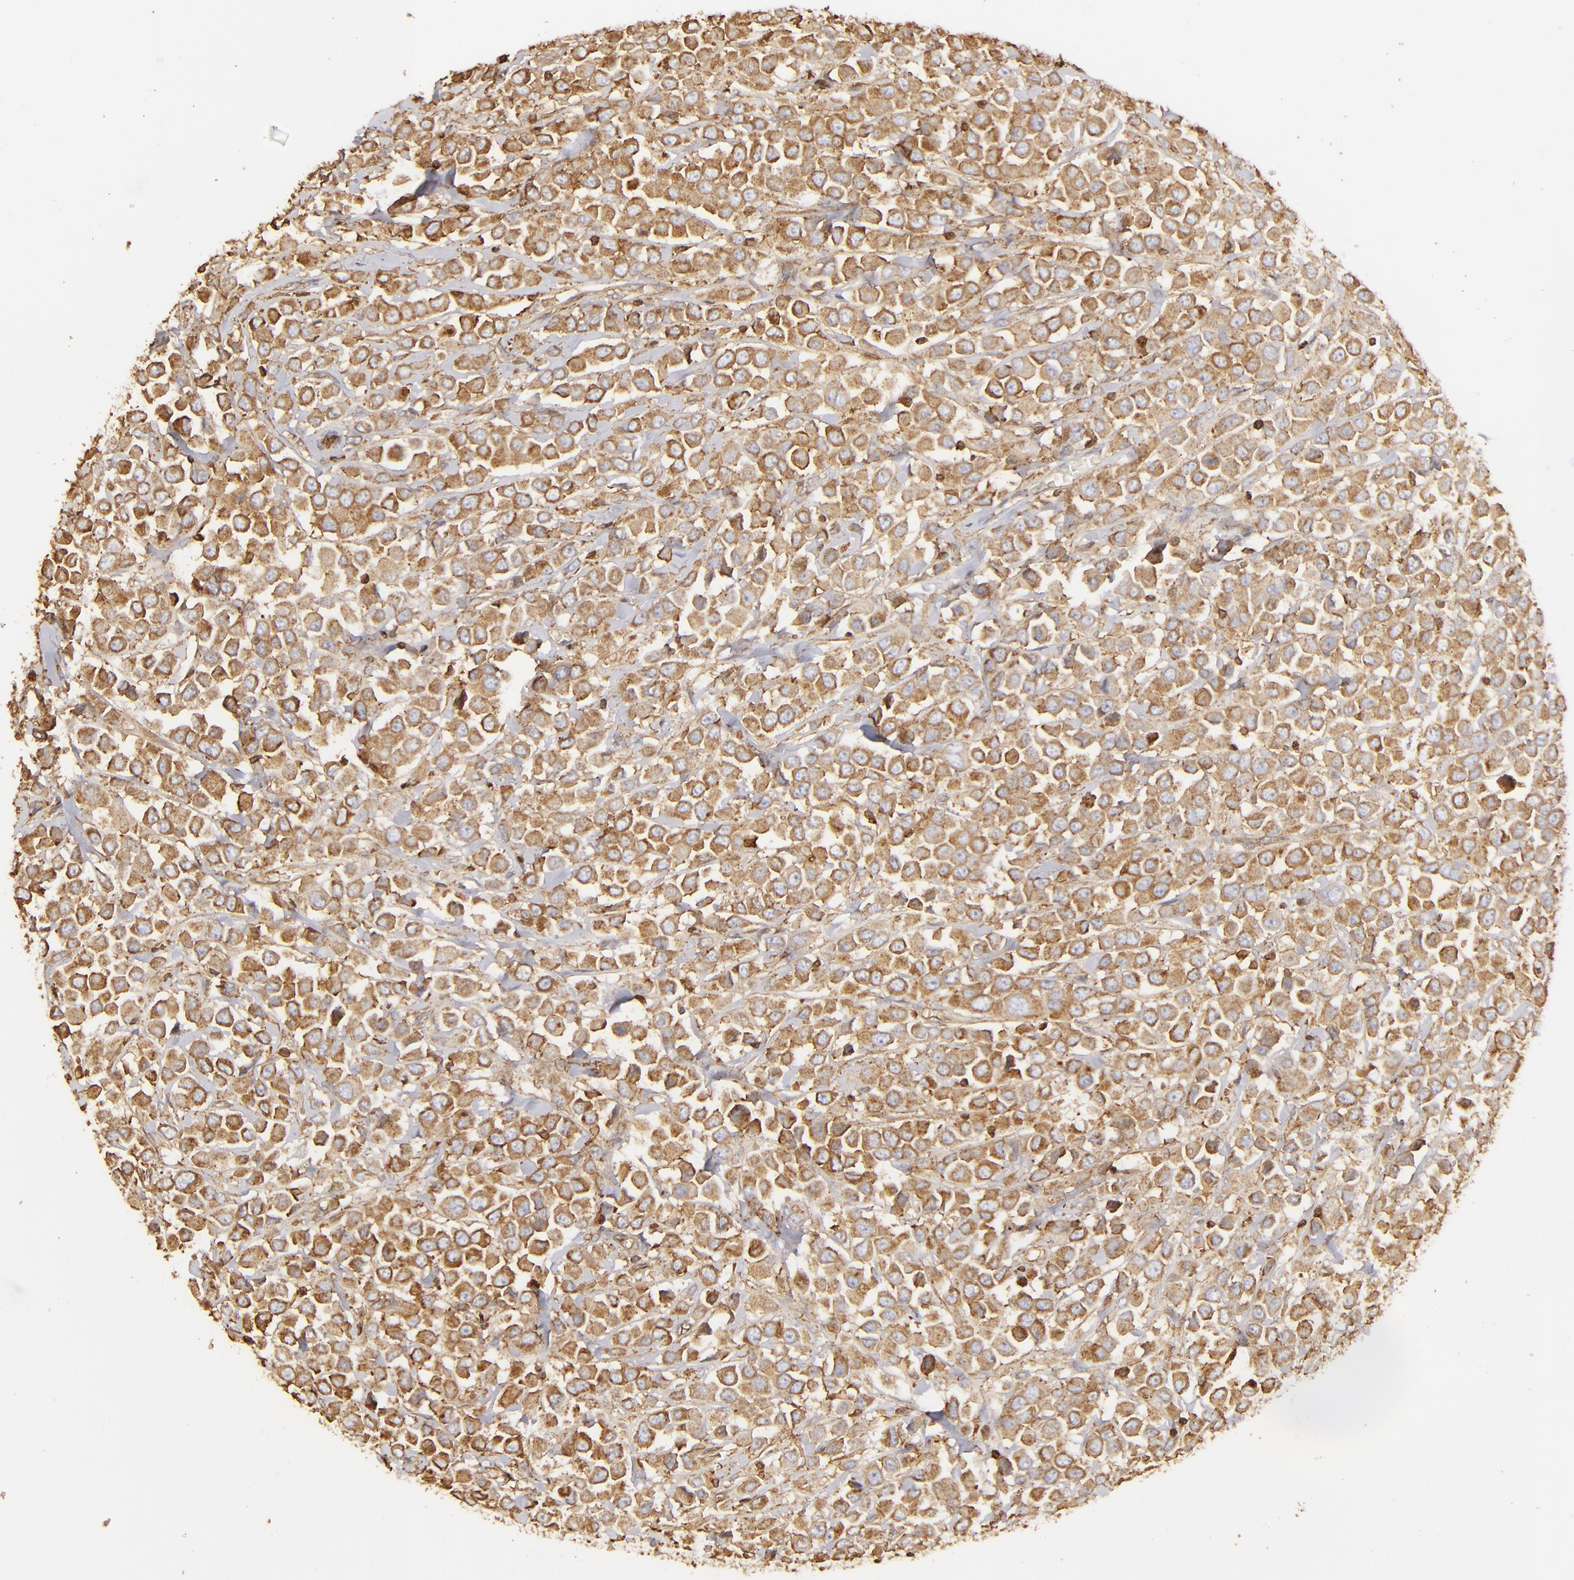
{"staining": {"intensity": "strong", "quantity": ">75%", "location": "cytoplasmic/membranous"}, "tissue": "breast cancer", "cell_type": "Tumor cells", "image_type": "cancer", "snomed": [{"axis": "morphology", "description": "Duct carcinoma"}, {"axis": "topography", "description": "Breast"}], "caption": "This is an image of immunohistochemistry staining of breast intraductal carcinoma, which shows strong staining in the cytoplasmic/membranous of tumor cells.", "gene": "ACTB", "patient": {"sex": "female", "age": 61}}